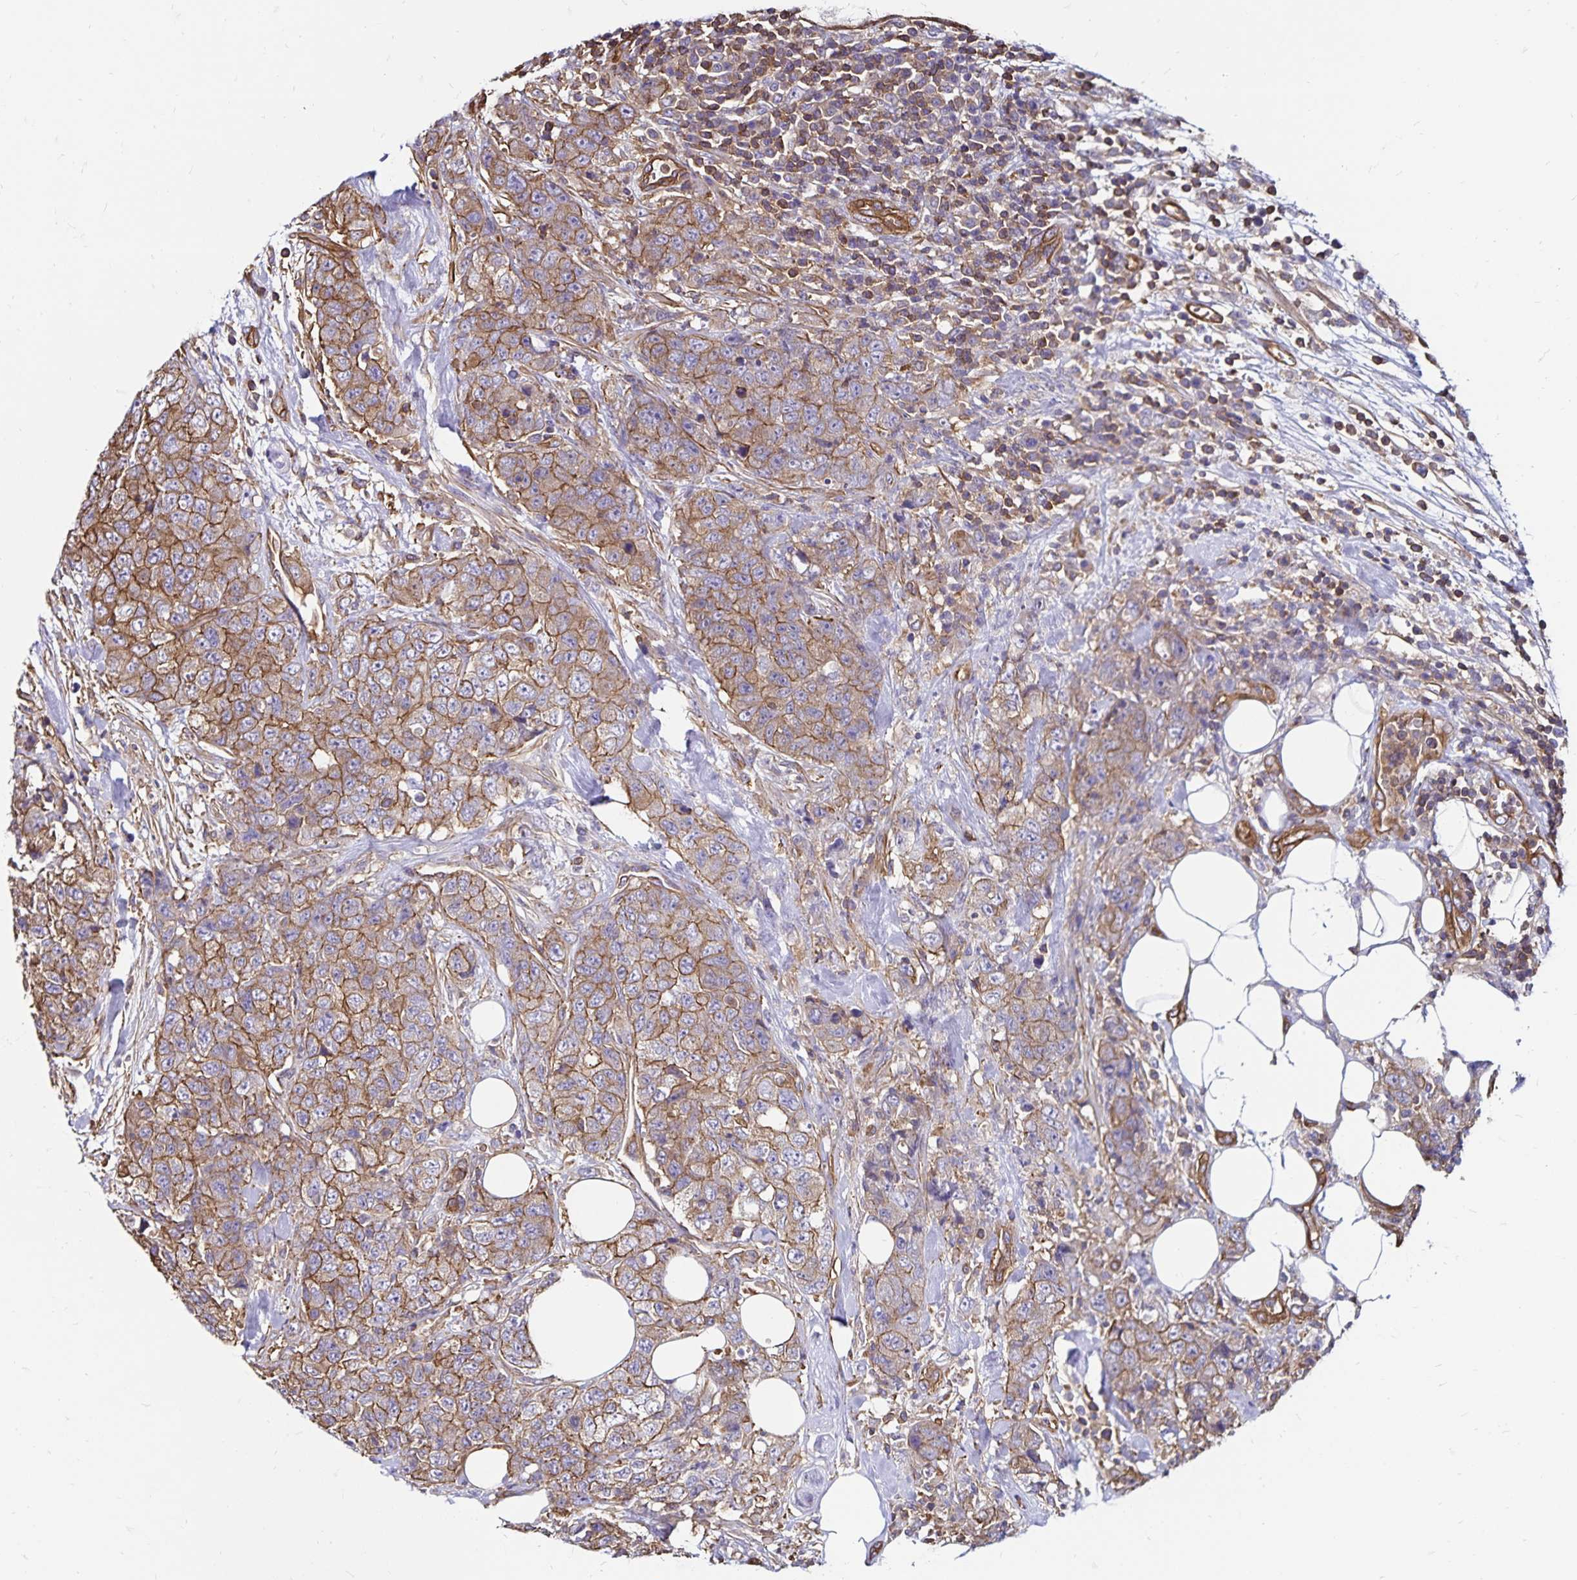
{"staining": {"intensity": "moderate", "quantity": ">75%", "location": "cytoplasmic/membranous"}, "tissue": "urothelial cancer", "cell_type": "Tumor cells", "image_type": "cancer", "snomed": [{"axis": "morphology", "description": "Urothelial carcinoma, High grade"}, {"axis": "topography", "description": "Urinary bladder"}], "caption": "Moderate cytoplasmic/membranous protein expression is appreciated in about >75% of tumor cells in high-grade urothelial carcinoma.", "gene": "RPRML", "patient": {"sex": "female", "age": 78}}